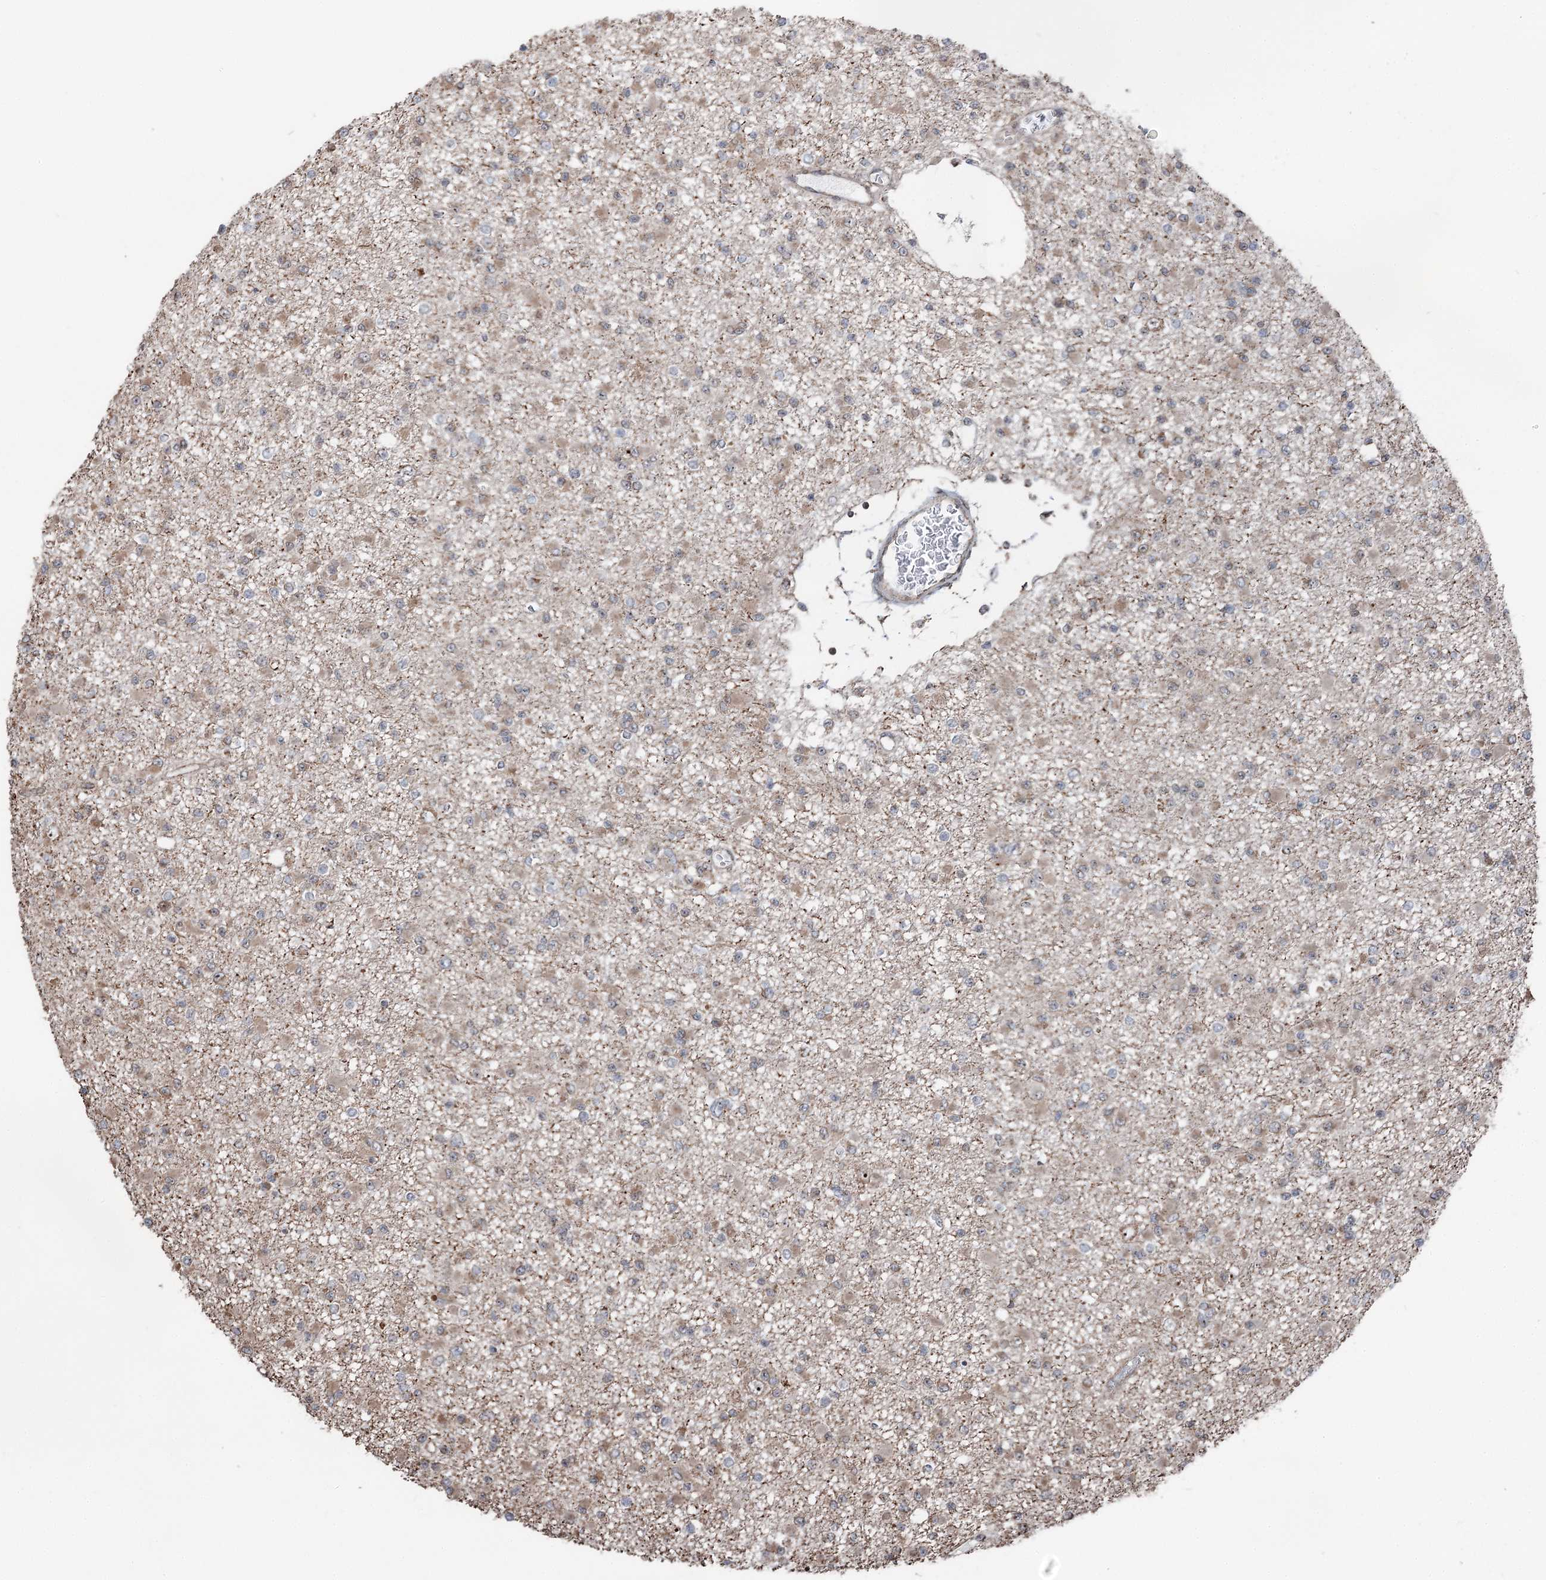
{"staining": {"intensity": "weak", "quantity": ">75%", "location": "cytoplasmic/membranous"}, "tissue": "glioma", "cell_type": "Tumor cells", "image_type": "cancer", "snomed": [{"axis": "morphology", "description": "Glioma, malignant, Low grade"}, {"axis": "topography", "description": "Brain"}], "caption": "Immunohistochemistry (IHC) of human glioma demonstrates low levels of weak cytoplasmic/membranous positivity in about >75% of tumor cells.", "gene": "STEEP1", "patient": {"sex": "female", "age": 22}}